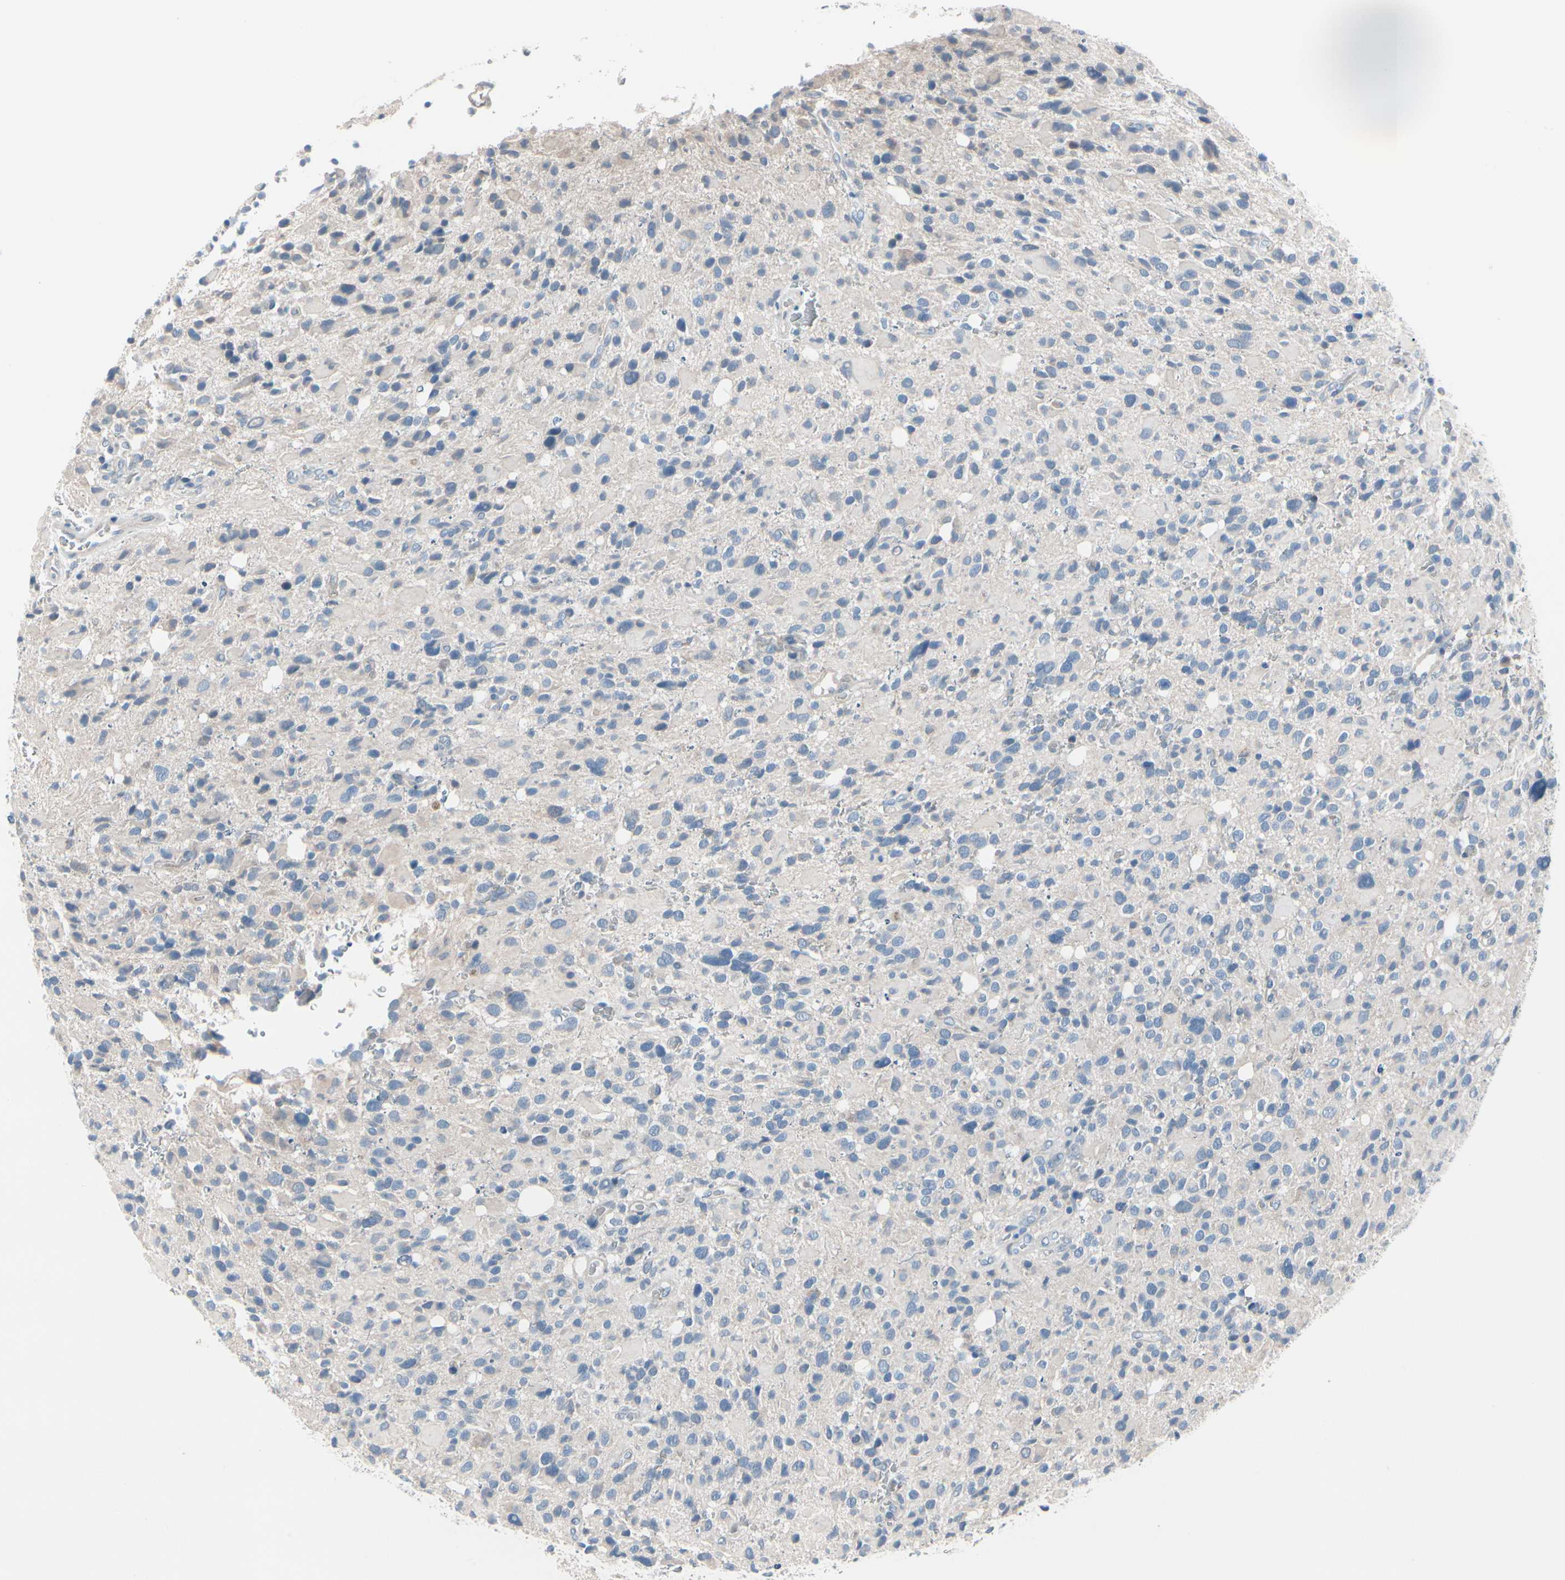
{"staining": {"intensity": "negative", "quantity": "none", "location": "none"}, "tissue": "glioma", "cell_type": "Tumor cells", "image_type": "cancer", "snomed": [{"axis": "morphology", "description": "Glioma, malignant, High grade"}, {"axis": "topography", "description": "Brain"}], "caption": "This is an IHC image of human malignant glioma (high-grade). There is no expression in tumor cells.", "gene": "PGR", "patient": {"sex": "male", "age": 48}}